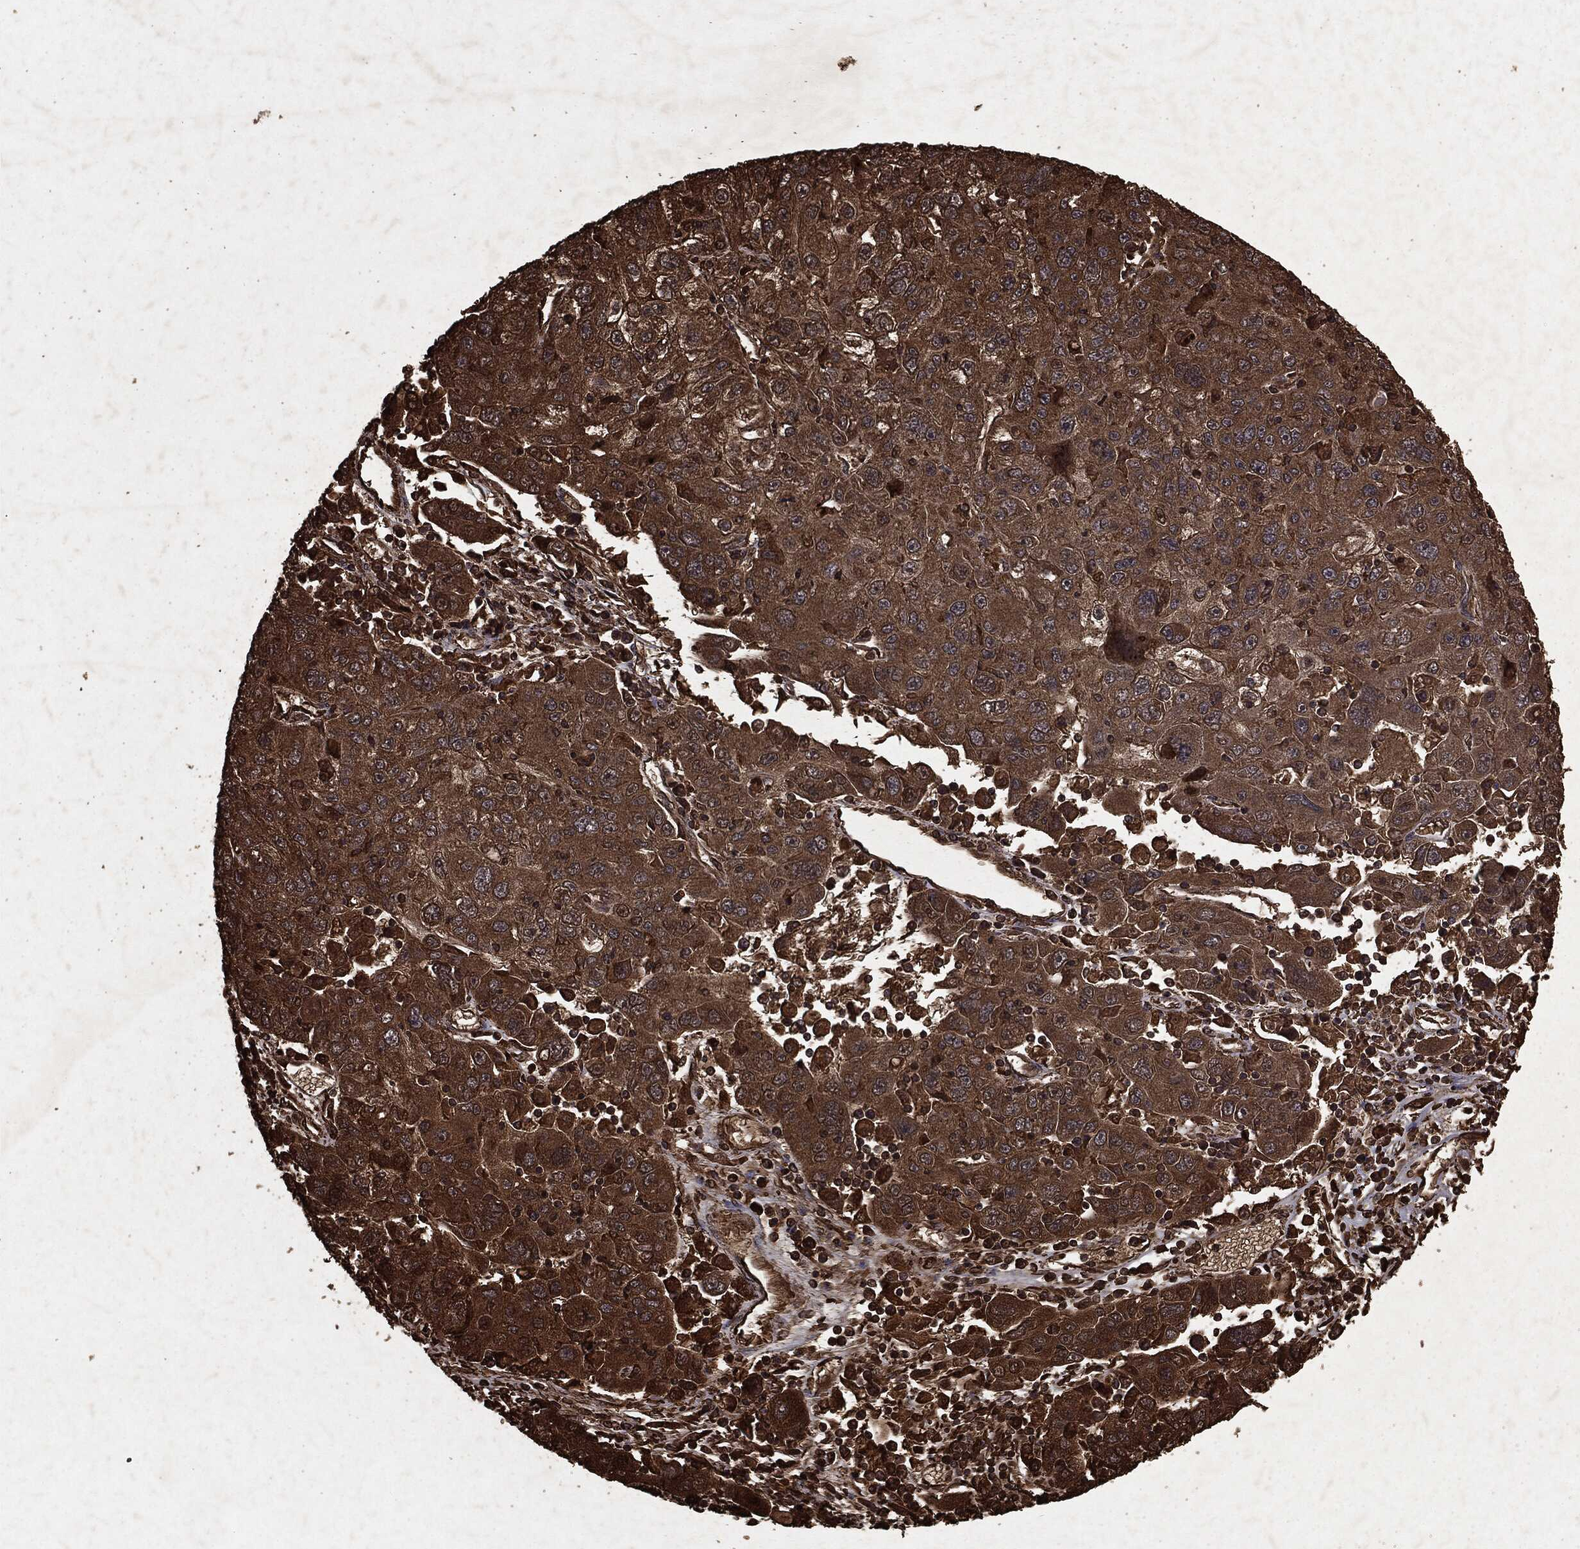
{"staining": {"intensity": "strong", "quantity": ">75%", "location": "cytoplasmic/membranous"}, "tissue": "stomach cancer", "cell_type": "Tumor cells", "image_type": "cancer", "snomed": [{"axis": "morphology", "description": "Adenocarcinoma, NOS"}, {"axis": "topography", "description": "Stomach"}], "caption": "IHC of adenocarcinoma (stomach) exhibits high levels of strong cytoplasmic/membranous staining in about >75% of tumor cells.", "gene": "ARAF", "patient": {"sex": "male", "age": 56}}